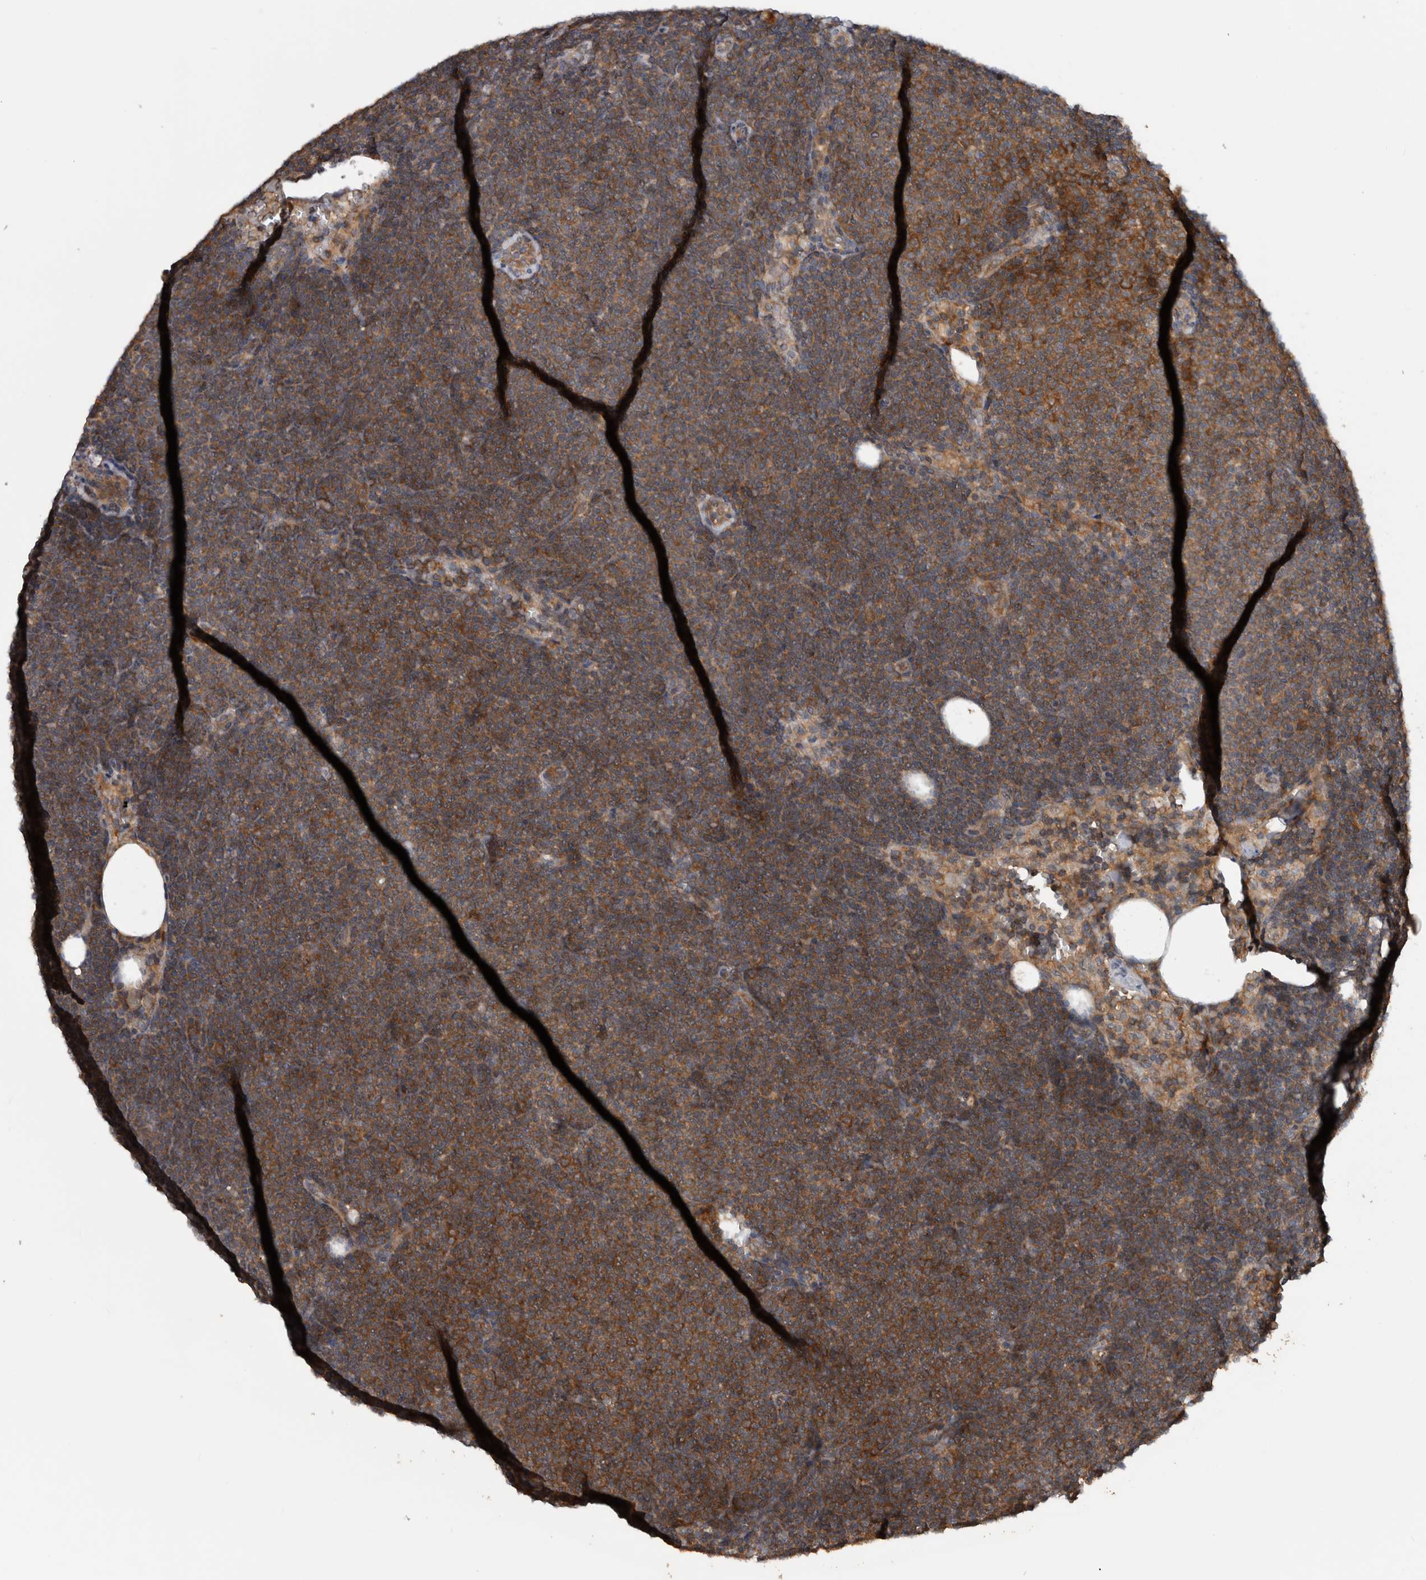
{"staining": {"intensity": "strong", "quantity": ">75%", "location": "cytoplasmic/membranous"}, "tissue": "lymphoma", "cell_type": "Tumor cells", "image_type": "cancer", "snomed": [{"axis": "morphology", "description": "Malignant lymphoma, non-Hodgkin's type, Low grade"}, {"axis": "topography", "description": "Lymph node"}], "caption": "Low-grade malignant lymphoma, non-Hodgkin's type was stained to show a protein in brown. There is high levels of strong cytoplasmic/membranous positivity in about >75% of tumor cells.", "gene": "RIOK3", "patient": {"sex": "female", "age": 53}}